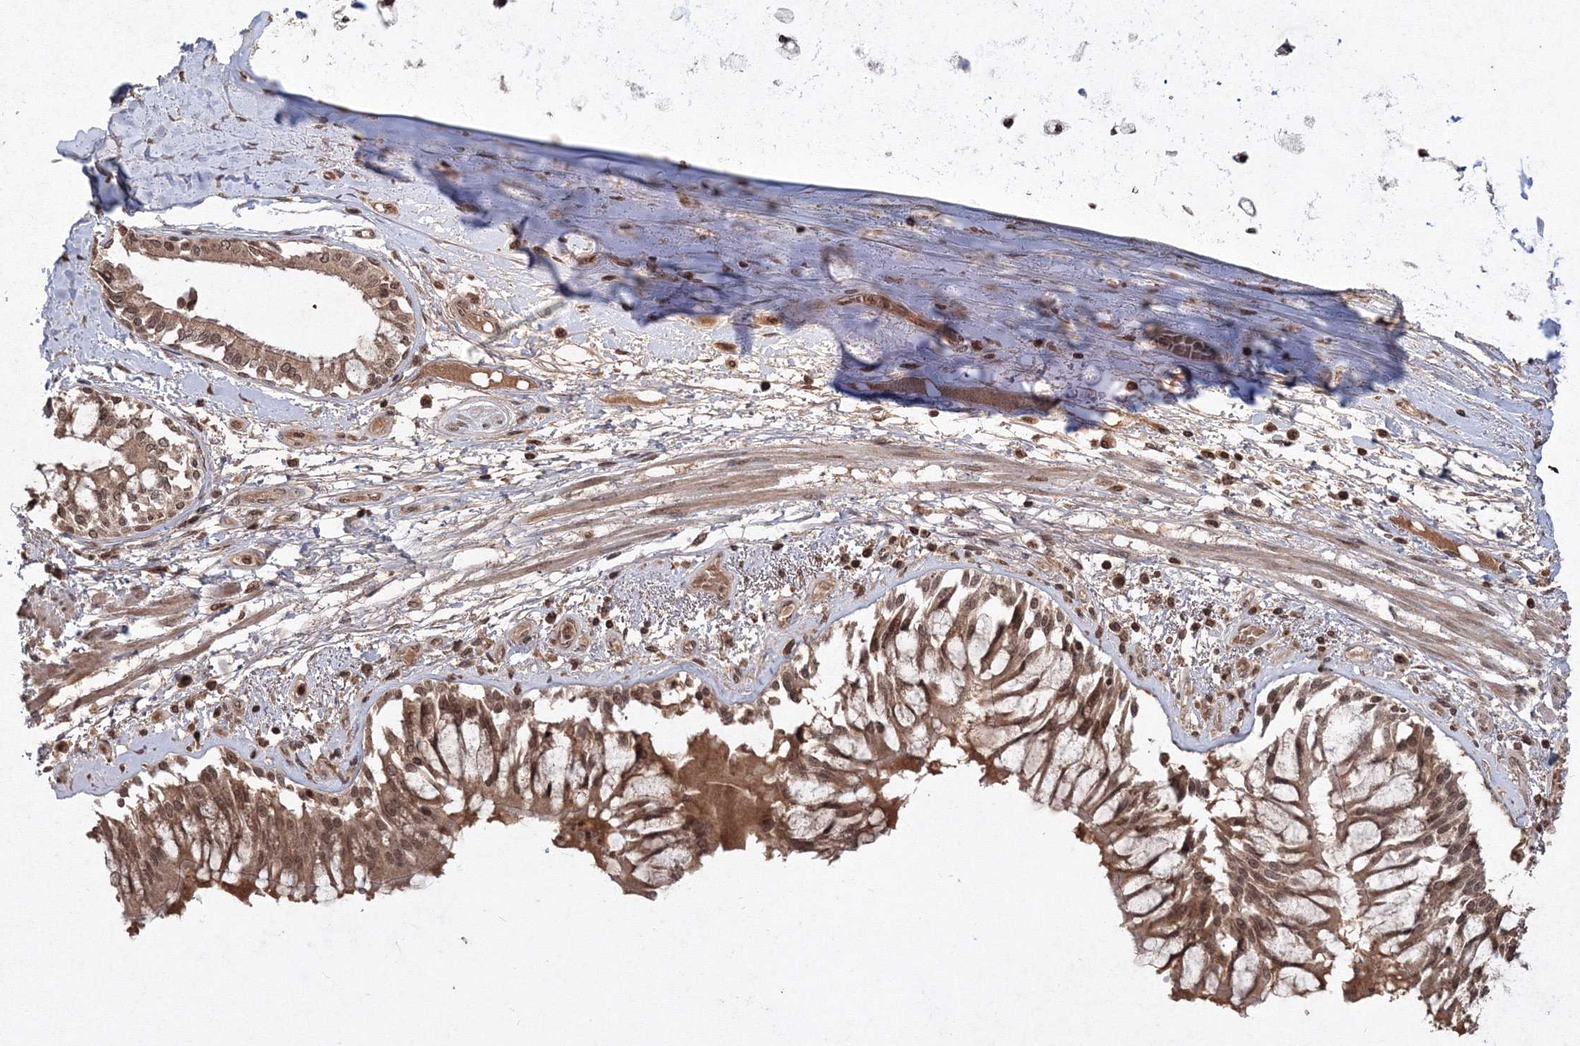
{"staining": {"intensity": "moderate", "quantity": ">75%", "location": "cytoplasmic/membranous,nuclear"}, "tissue": "soft tissue", "cell_type": "Fibroblasts", "image_type": "normal", "snomed": [{"axis": "morphology", "description": "Normal tissue, NOS"}, {"axis": "topography", "description": "Cartilage tissue"}, {"axis": "topography", "description": "Bronchus"}, {"axis": "topography", "description": "Lung"}, {"axis": "topography", "description": "Peripheral nerve tissue"}], "caption": "Immunohistochemical staining of unremarkable soft tissue displays moderate cytoplasmic/membranous,nuclear protein staining in approximately >75% of fibroblasts.", "gene": "PEX13", "patient": {"sex": "female", "age": 49}}